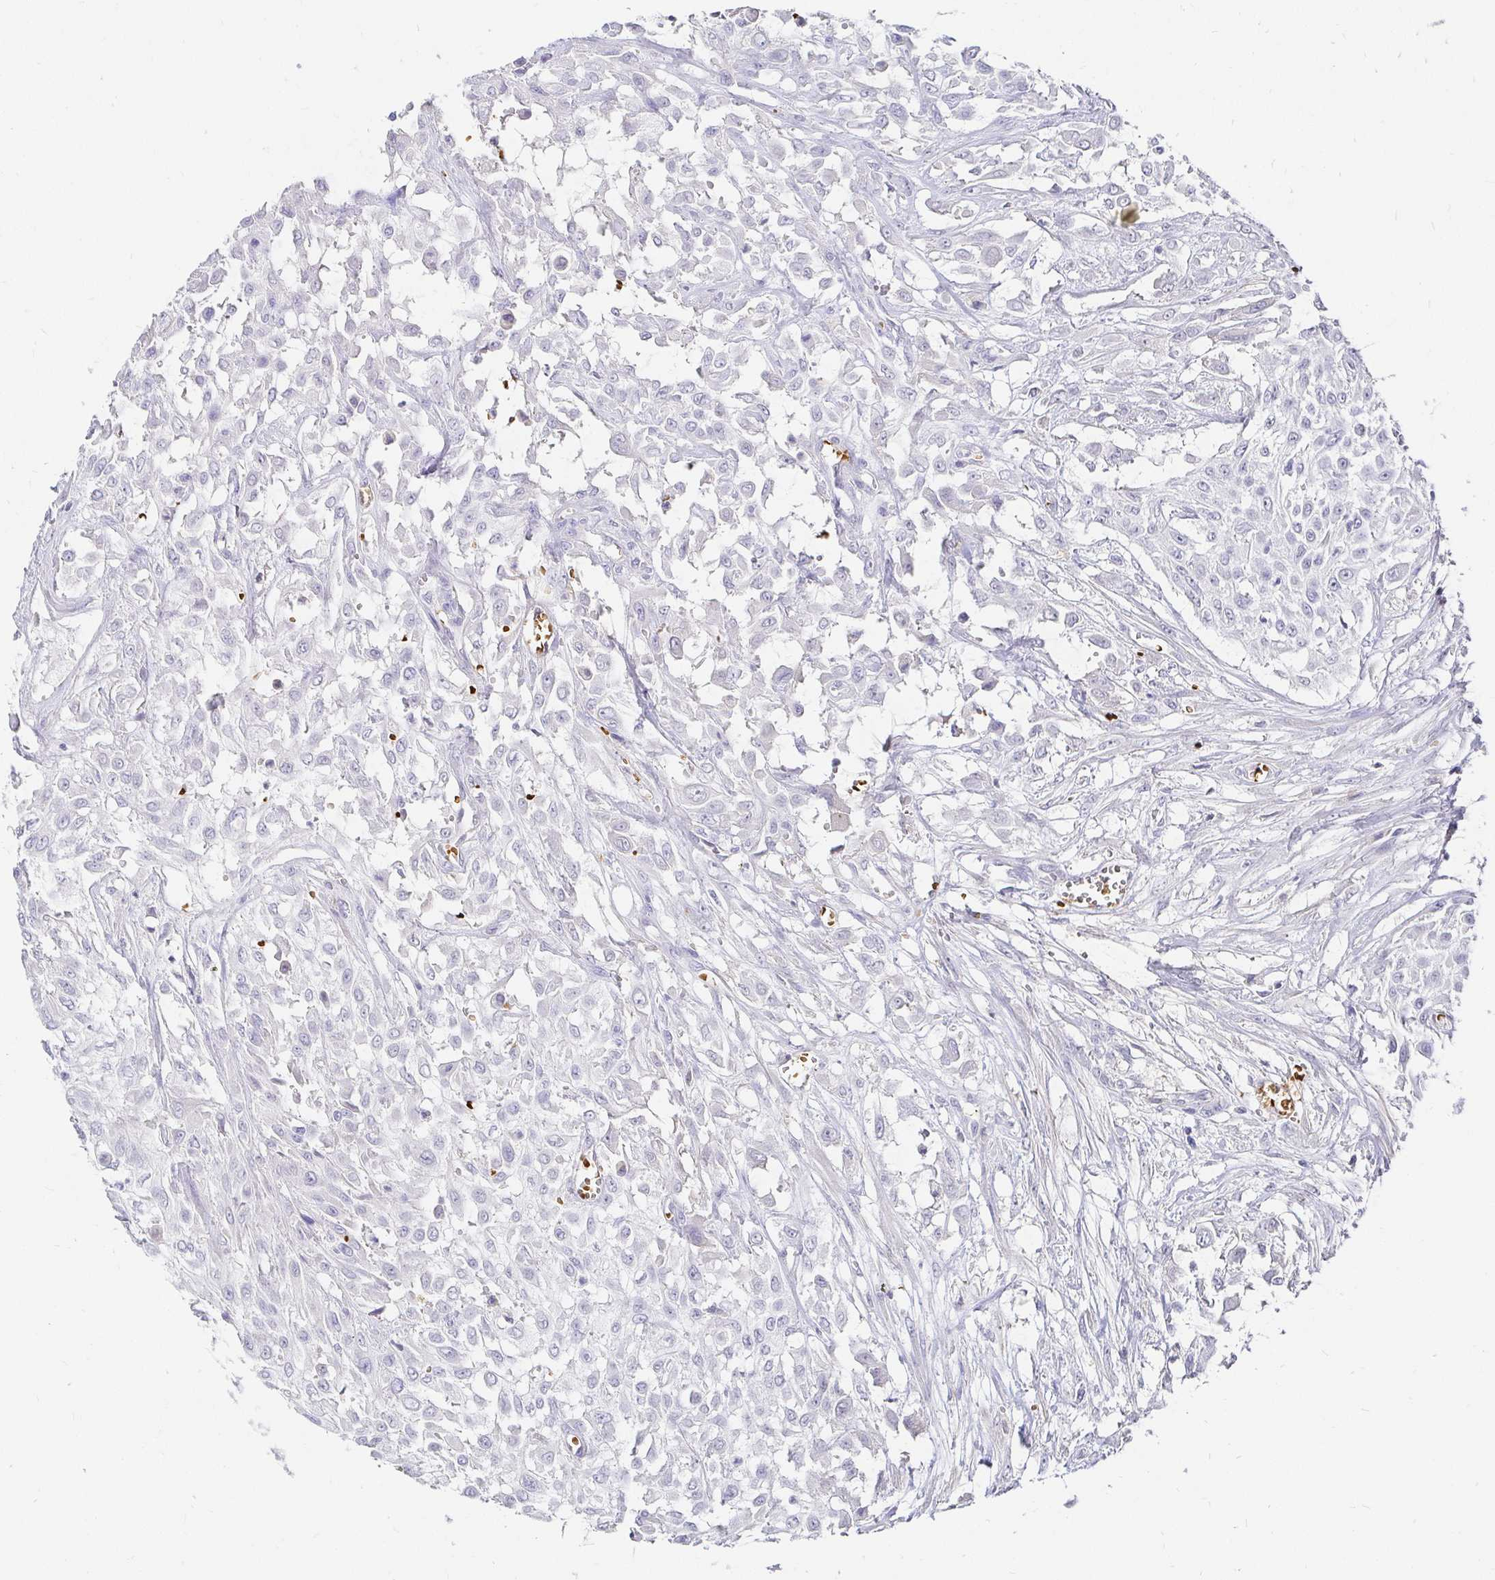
{"staining": {"intensity": "negative", "quantity": "none", "location": "none"}, "tissue": "urothelial cancer", "cell_type": "Tumor cells", "image_type": "cancer", "snomed": [{"axis": "morphology", "description": "Urothelial carcinoma, High grade"}, {"axis": "topography", "description": "Urinary bladder"}], "caption": "IHC of high-grade urothelial carcinoma displays no expression in tumor cells. (DAB (3,3'-diaminobenzidine) immunohistochemistry (IHC) visualized using brightfield microscopy, high magnification).", "gene": "FGF21", "patient": {"sex": "male", "age": 57}}